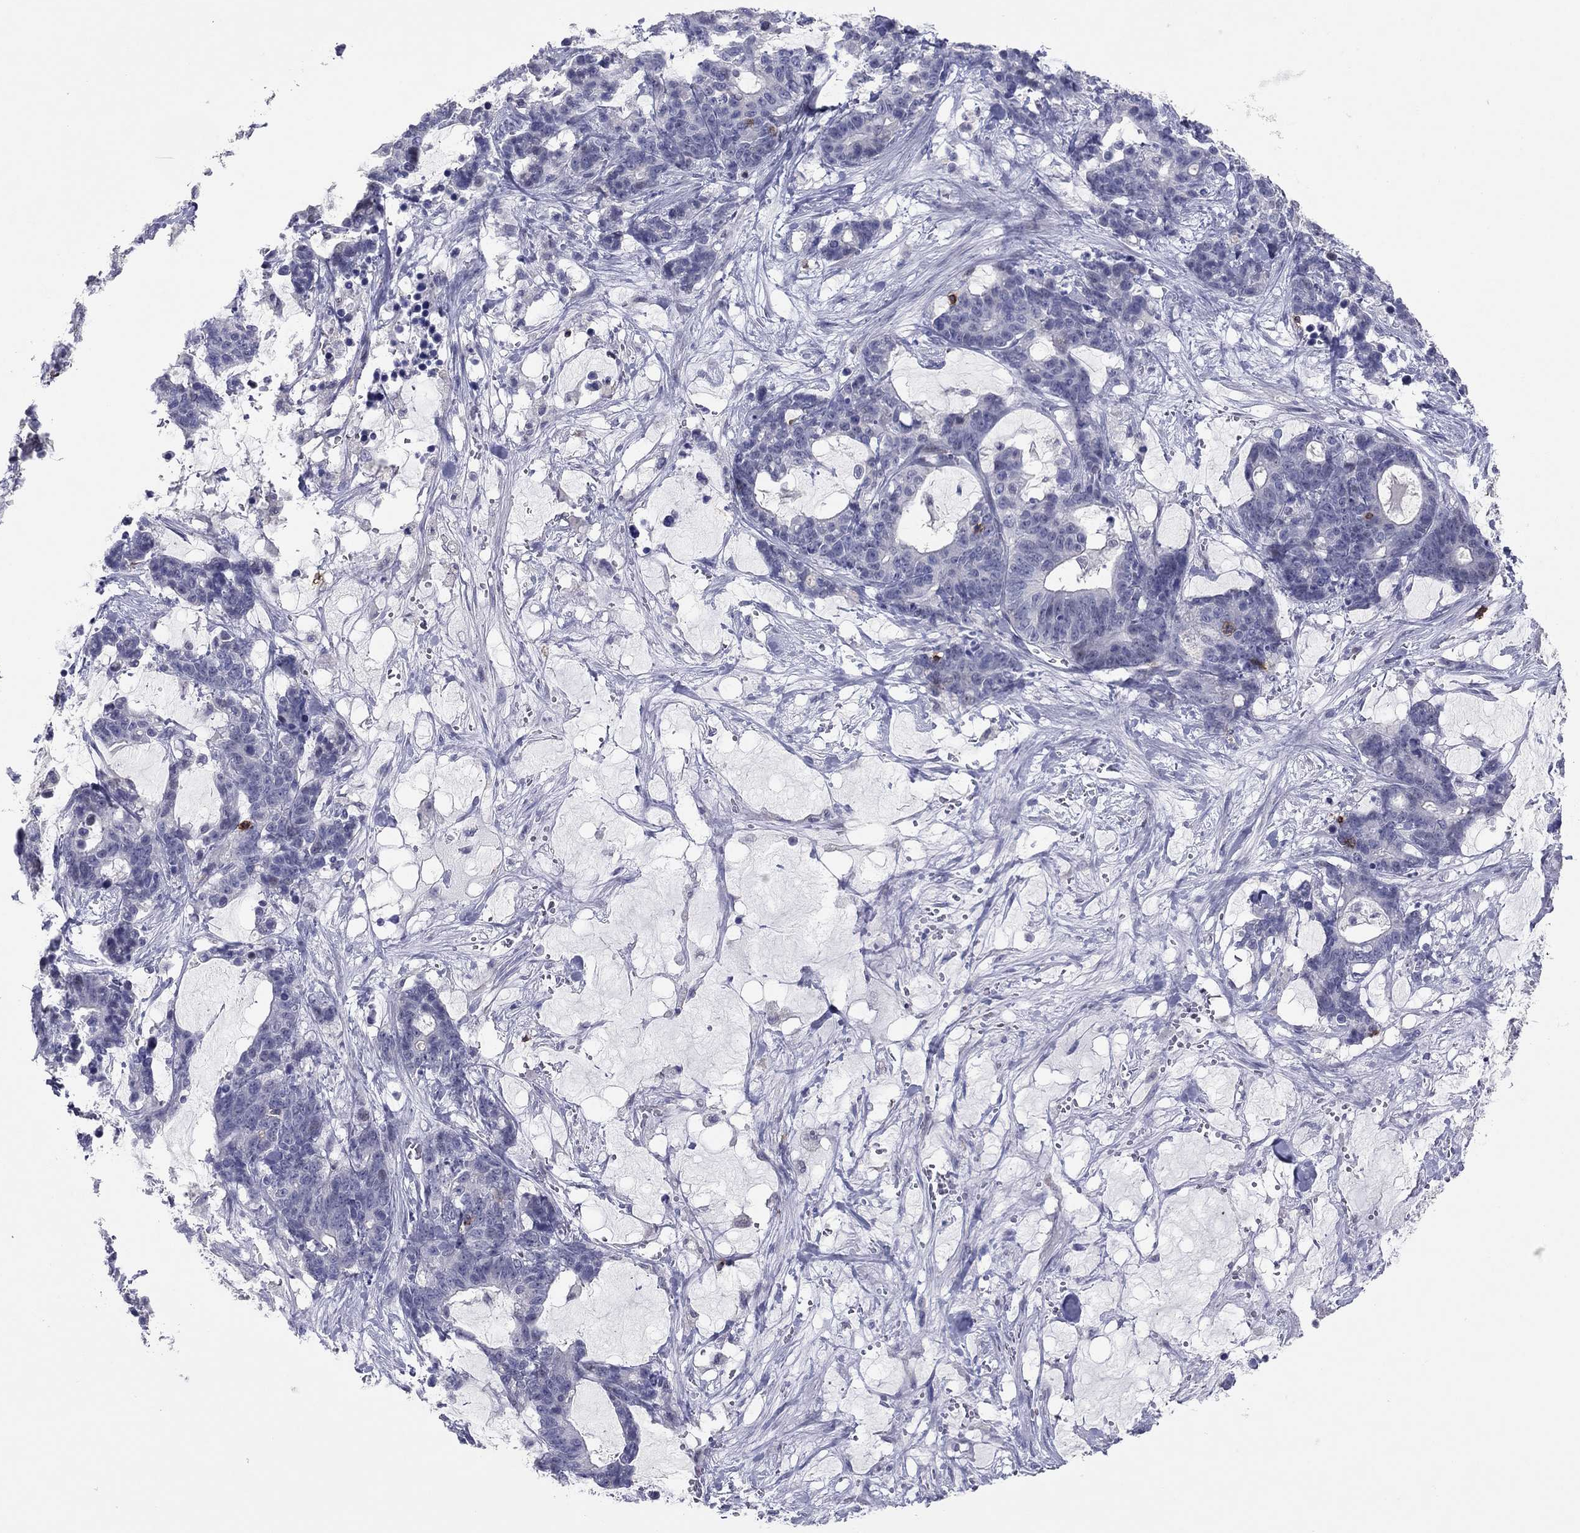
{"staining": {"intensity": "negative", "quantity": "none", "location": "none"}, "tissue": "stomach cancer", "cell_type": "Tumor cells", "image_type": "cancer", "snomed": [{"axis": "morphology", "description": "Normal tissue, NOS"}, {"axis": "morphology", "description": "Adenocarcinoma, NOS"}, {"axis": "topography", "description": "Stomach"}], "caption": "Immunohistochemical staining of stomach cancer (adenocarcinoma) exhibits no significant staining in tumor cells. (DAB (3,3'-diaminobenzidine) immunohistochemistry with hematoxylin counter stain).", "gene": "ITGAE", "patient": {"sex": "female", "age": 64}}